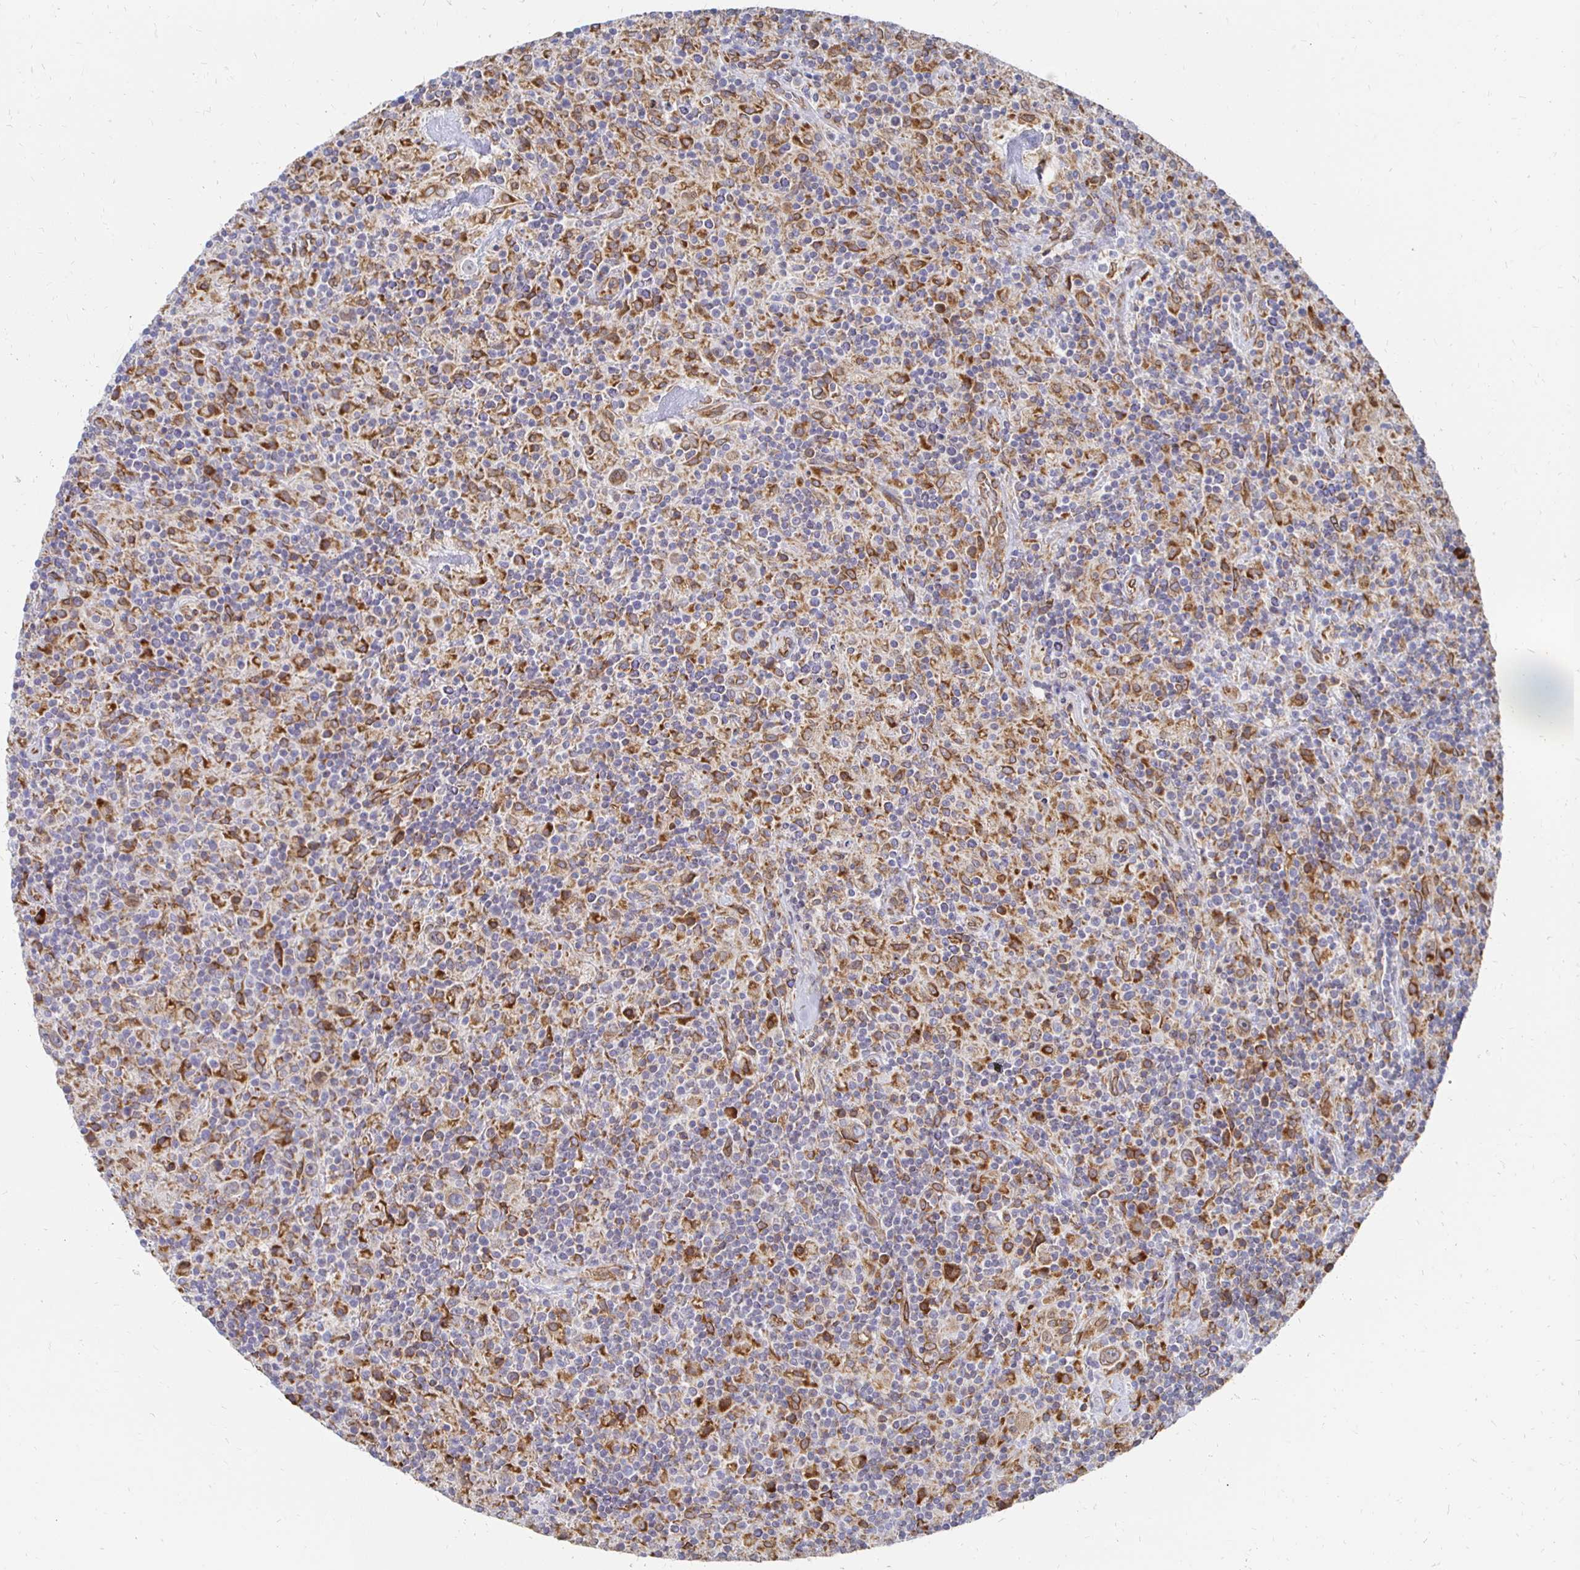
{"staining": {"intensity": "moderate", "quantity": "25%-75%", "location": "cytoplasmic/membranous,nuclear"}, "tissue": "lymphoma", "cell_type": "Tumor cells", "image_type": "cancer", "snomed": [{"axis": "morphology", "description": "Hodgkin's disease, NOS"}, {"axis": "topography", "description": "Lymph node"}], "caption": "There is medium levels of moderate cytoplasmic/membranous and nuclear staining in tumor cells of Hodgkin's disease, as demonstrated by immunohistochemical staining (brown color).", "gene": "PELI3", "patient": {"sex": "male", "age": 70}}